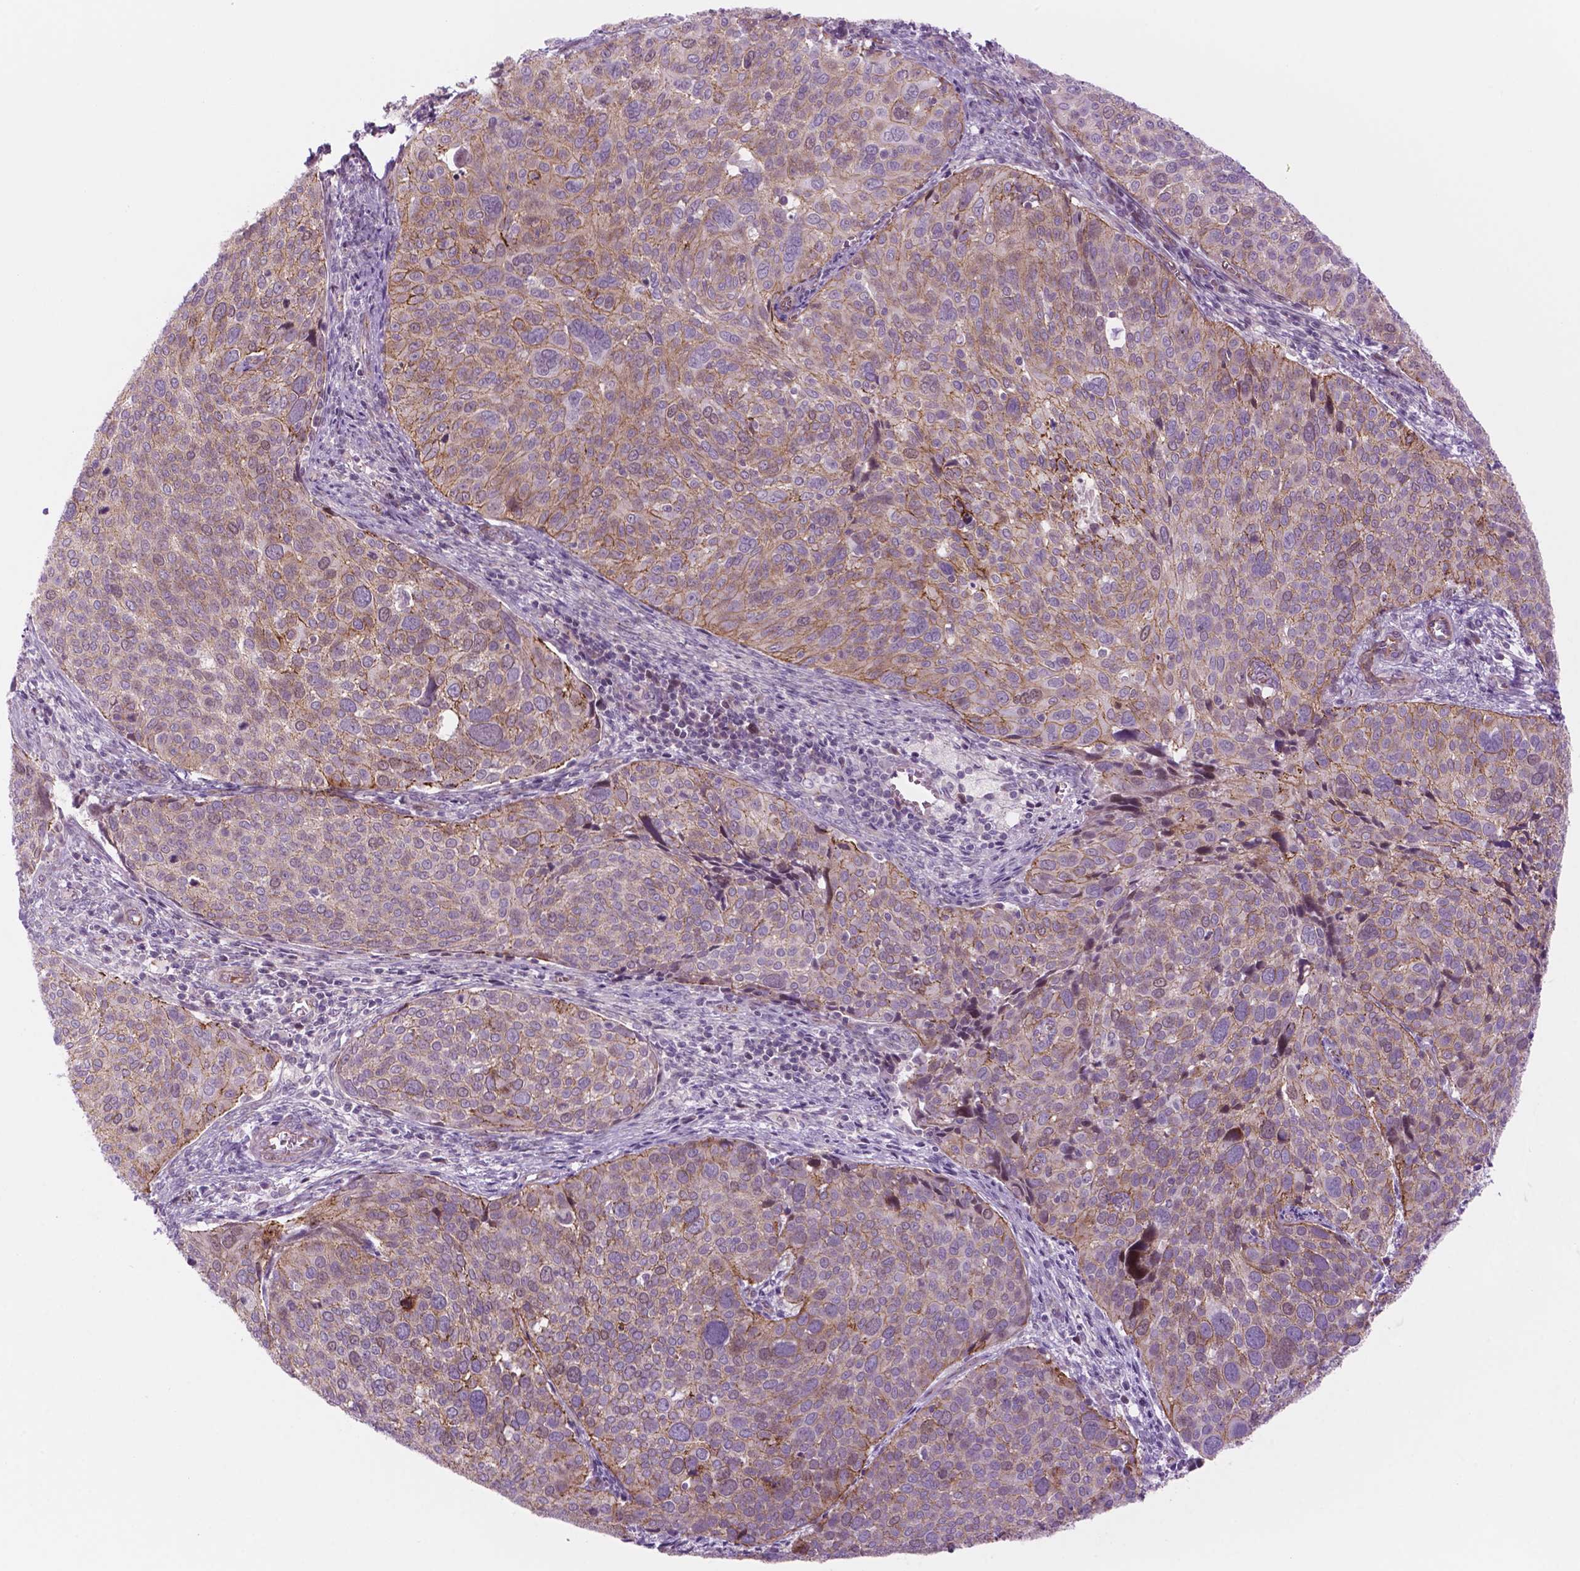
{"staining": {"intensity": "moderate", "quantity": ">75%", "location": "cytoplasmic/membranous"}, "tissue": "cervical cancer", "cell_type": "Tumor cells", "image_type": "cancer", "snomed": [{"axis": "morphology", "description": "Squamous cell carcinoma, NOS"}, {"axis": "topography", "description": "Cervix"}], "caption": "IHC (DAB) staining of squamous cell carcinoma (cervical) reveals moderate cytoplasmic/membranous protein positivity in about >75% of tumor cells.", "gene": "RND3", "patient": {"sex": "female", "age": 39}}